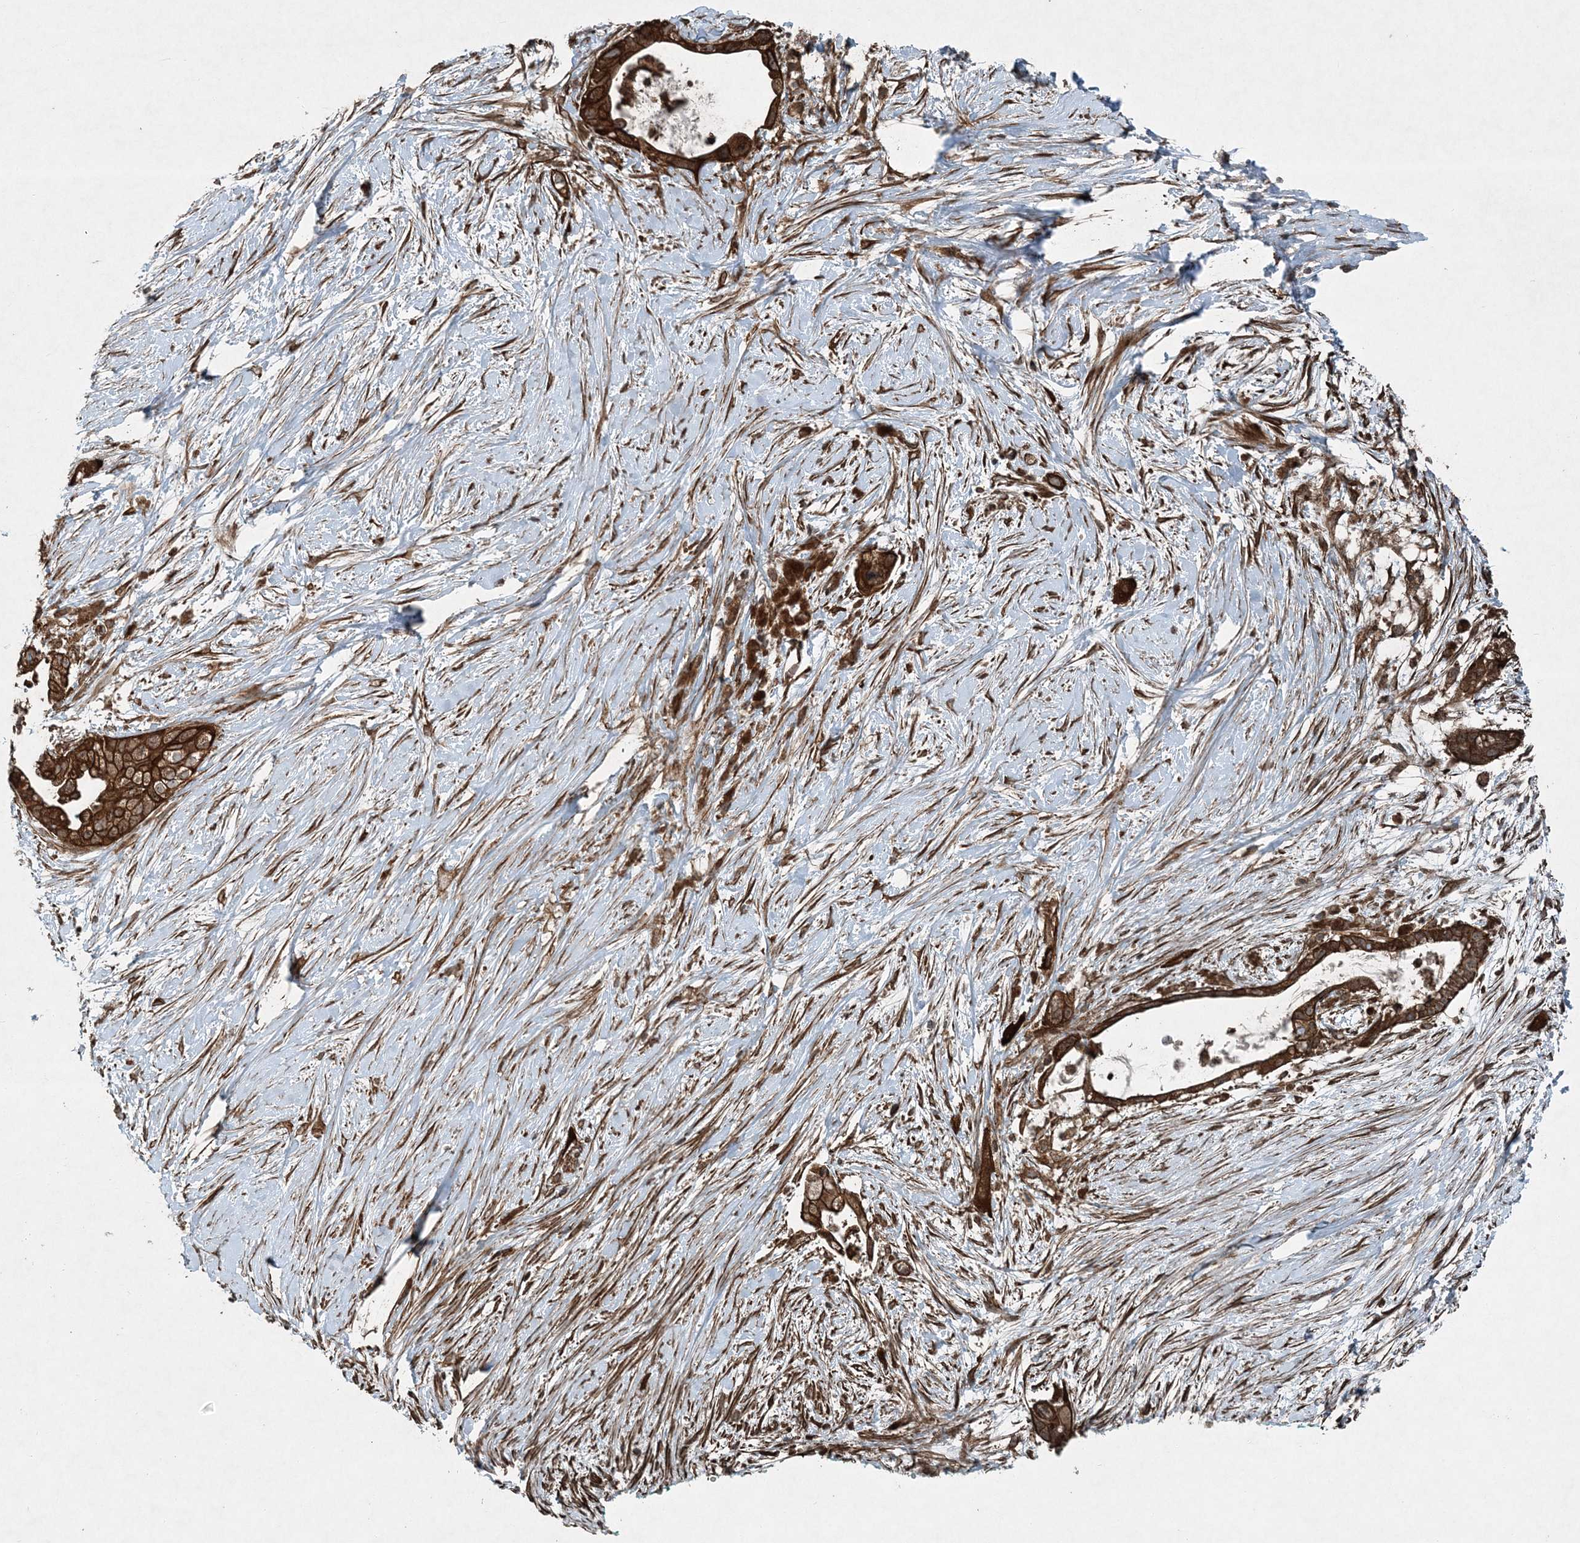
{"staining": {"intensity": "strong", "quantity": ">75%", "location": "cytoplasmic/membranous"}, "tissue": "pancreatic cancer", "cell_type": "Tumor cells", "image_type": "cancer", "snomed": [{"axis": "morphology", "description": "Adenocarcinoma, NOS"}, {"axis": "topography", "description": "Pancreas"}], "caption": "High-power microscopy captured an IHC micrograph of pancreatic adenocarcinoma, revealing strong cytoplasmic/membranous positivity in about >75% of tumor cells. The staining was performed using DAB to visualize the protein expression in brown, while the nuclei were stained in blue with hematoxylin (Magnification: 20x).", "gene": "COPS7B", "patient": {"sex": "male", "age": 53}}